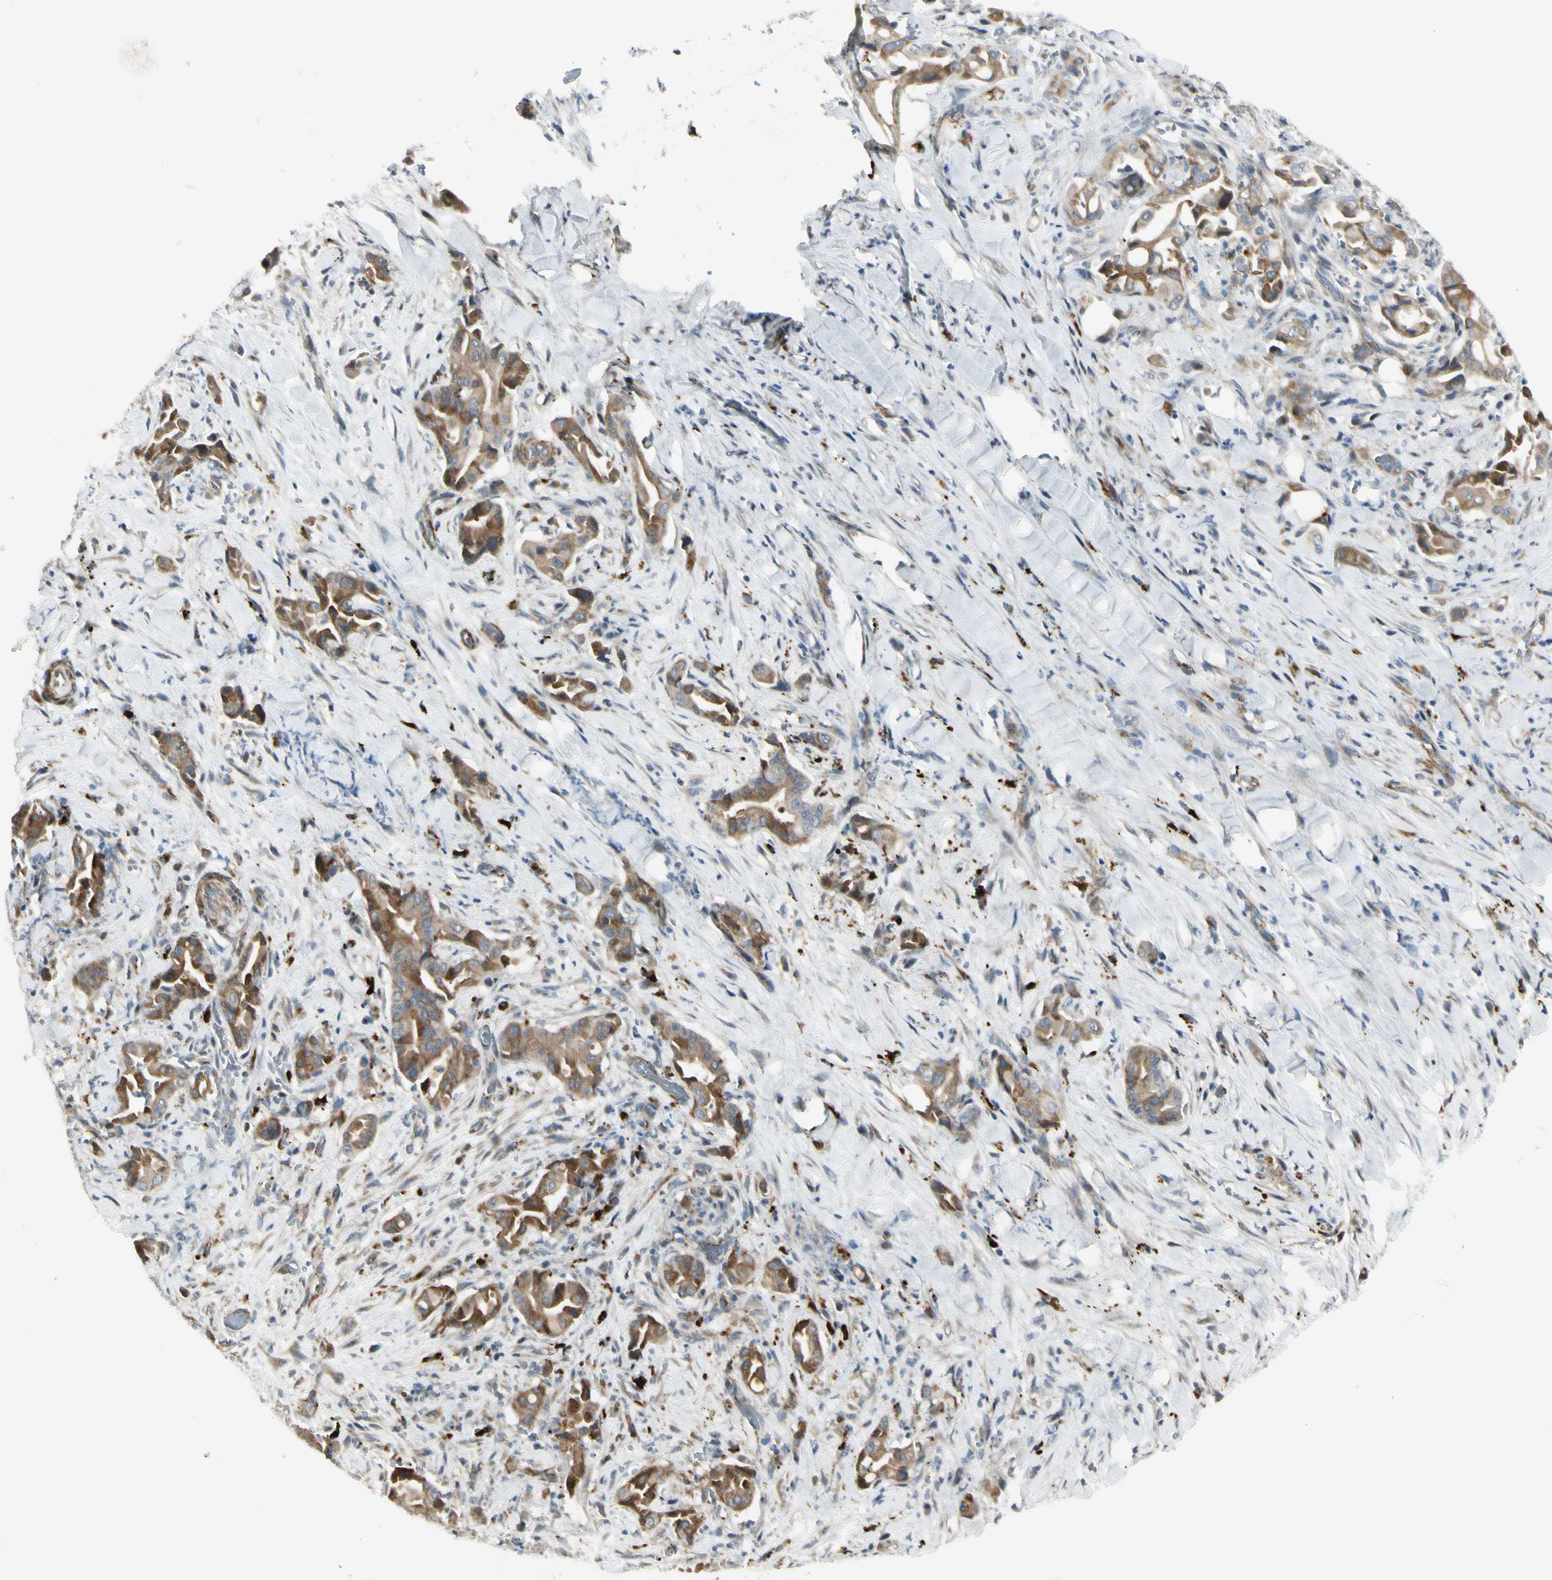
{"staining": {"intensity": "moderate", "quantity": ">75%", "location": "cytoplasmic/membranous"}, "tissue": "liver cancer", "cell_type": "Tumor cells", "image_type": "cancer", "snomed": [{"axis": "morphology", "description": "Cholangiocarcinoma"}, {"axis": "topography", "description": "Liver"}], "caption": "Brown immunohistochemical staining in human cholangiocarcinoma (liver) demonstrates moderate cytoplasmic/membranous expression in approximately >75% of tumor cells.", "gene": "NDFIP1", "patient": {"sex": "female", "age": 68}}